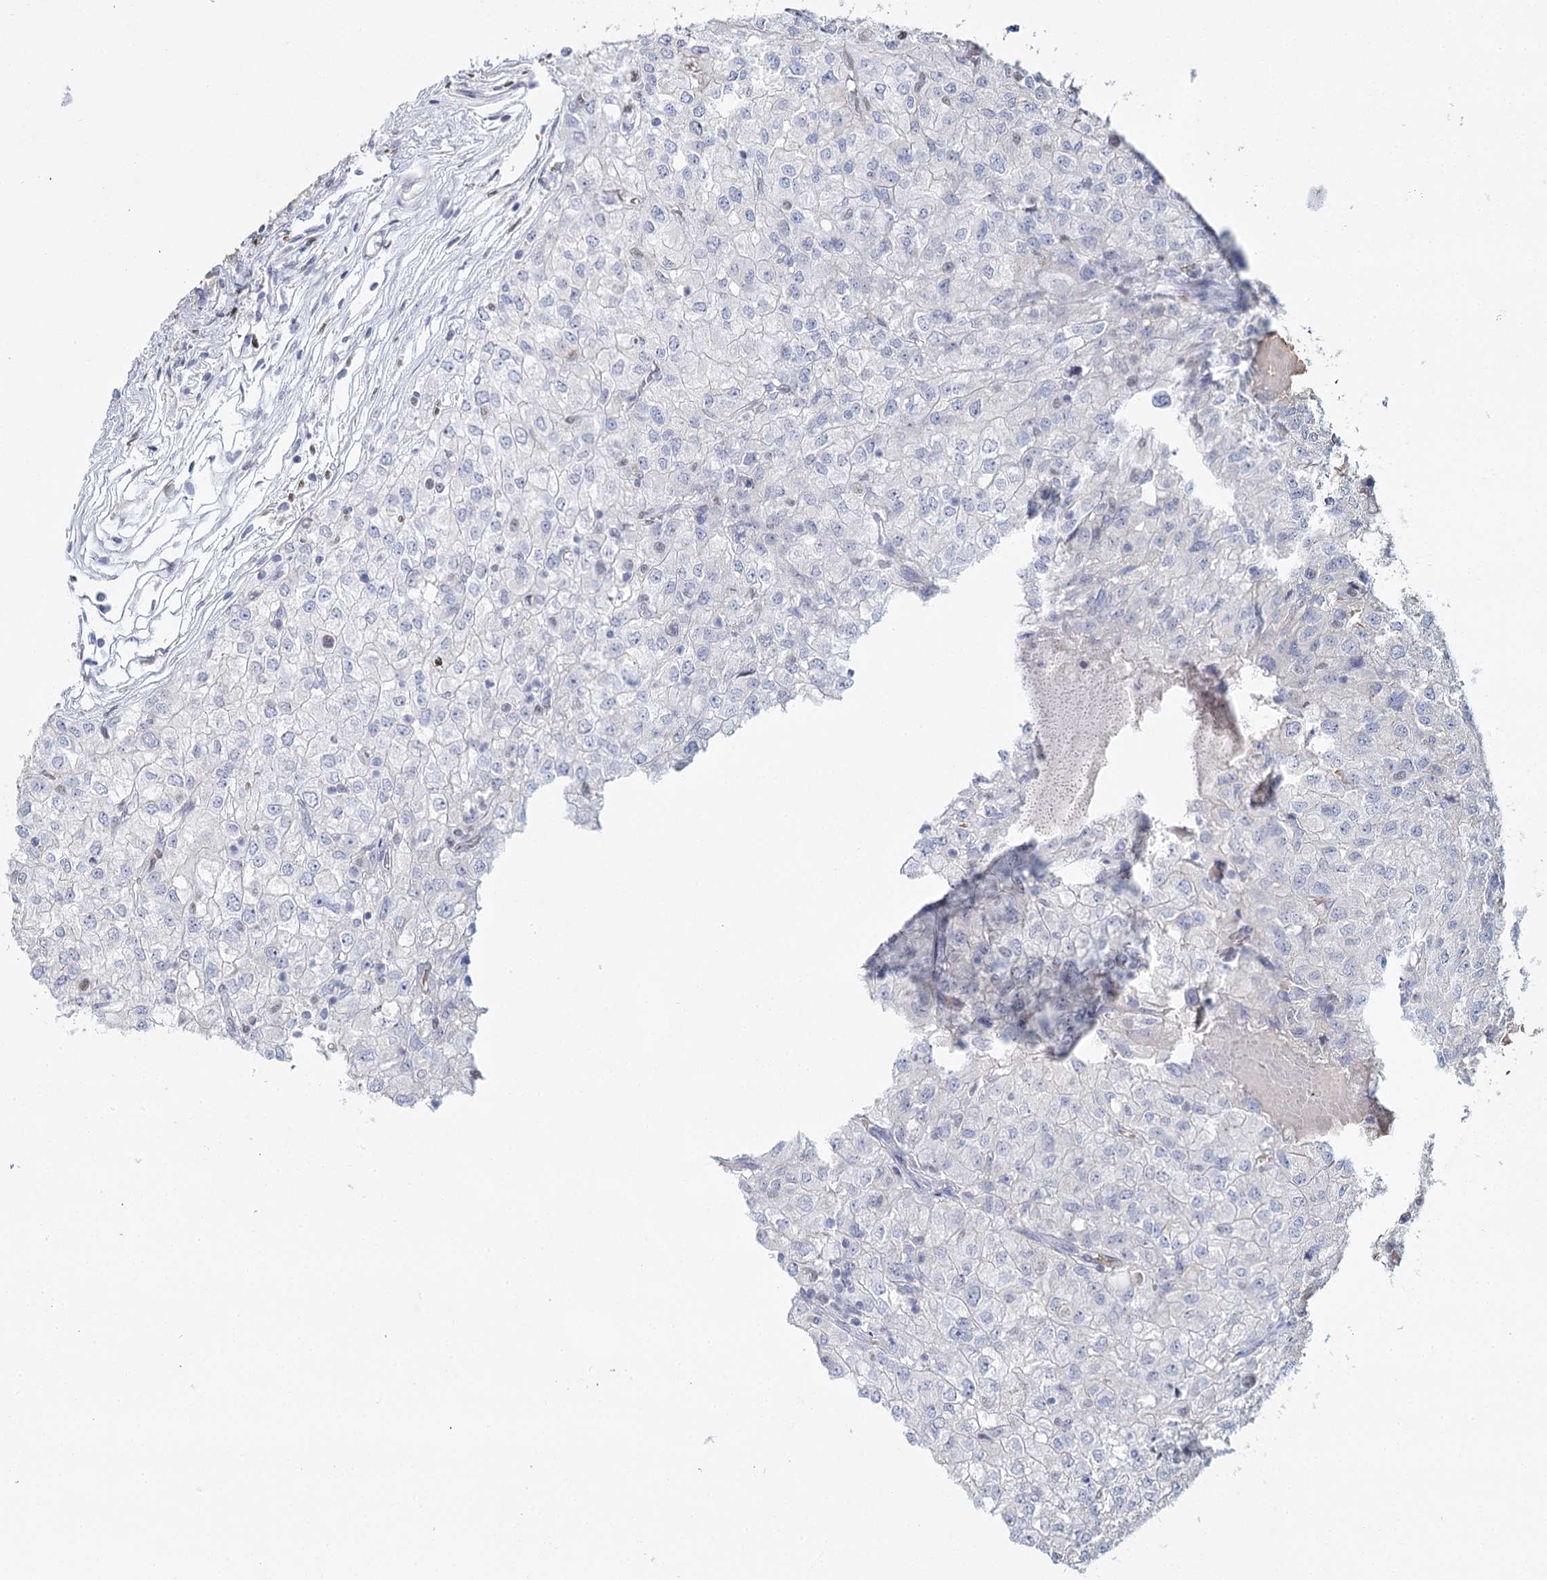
{"staining": {"intensity": "negative", "quantity": "none", "location": "none"}, "tissue": "renal cancer", "cell_type": "Tumor cells", "image_type": "cancer", "snomed": [{"axis": "morphology", "description": "Adenocarcinoma, NOS"}, {"axis": "topography", "description": "Kidney"}], "caption": "Human adenocarcinoma (renal) stained for a protein using immunohistochemistry (IHC) exhibits no staining in tumor cells.", "gene": "IGSF3", "patient": {"sex": "female", "age": 54}}